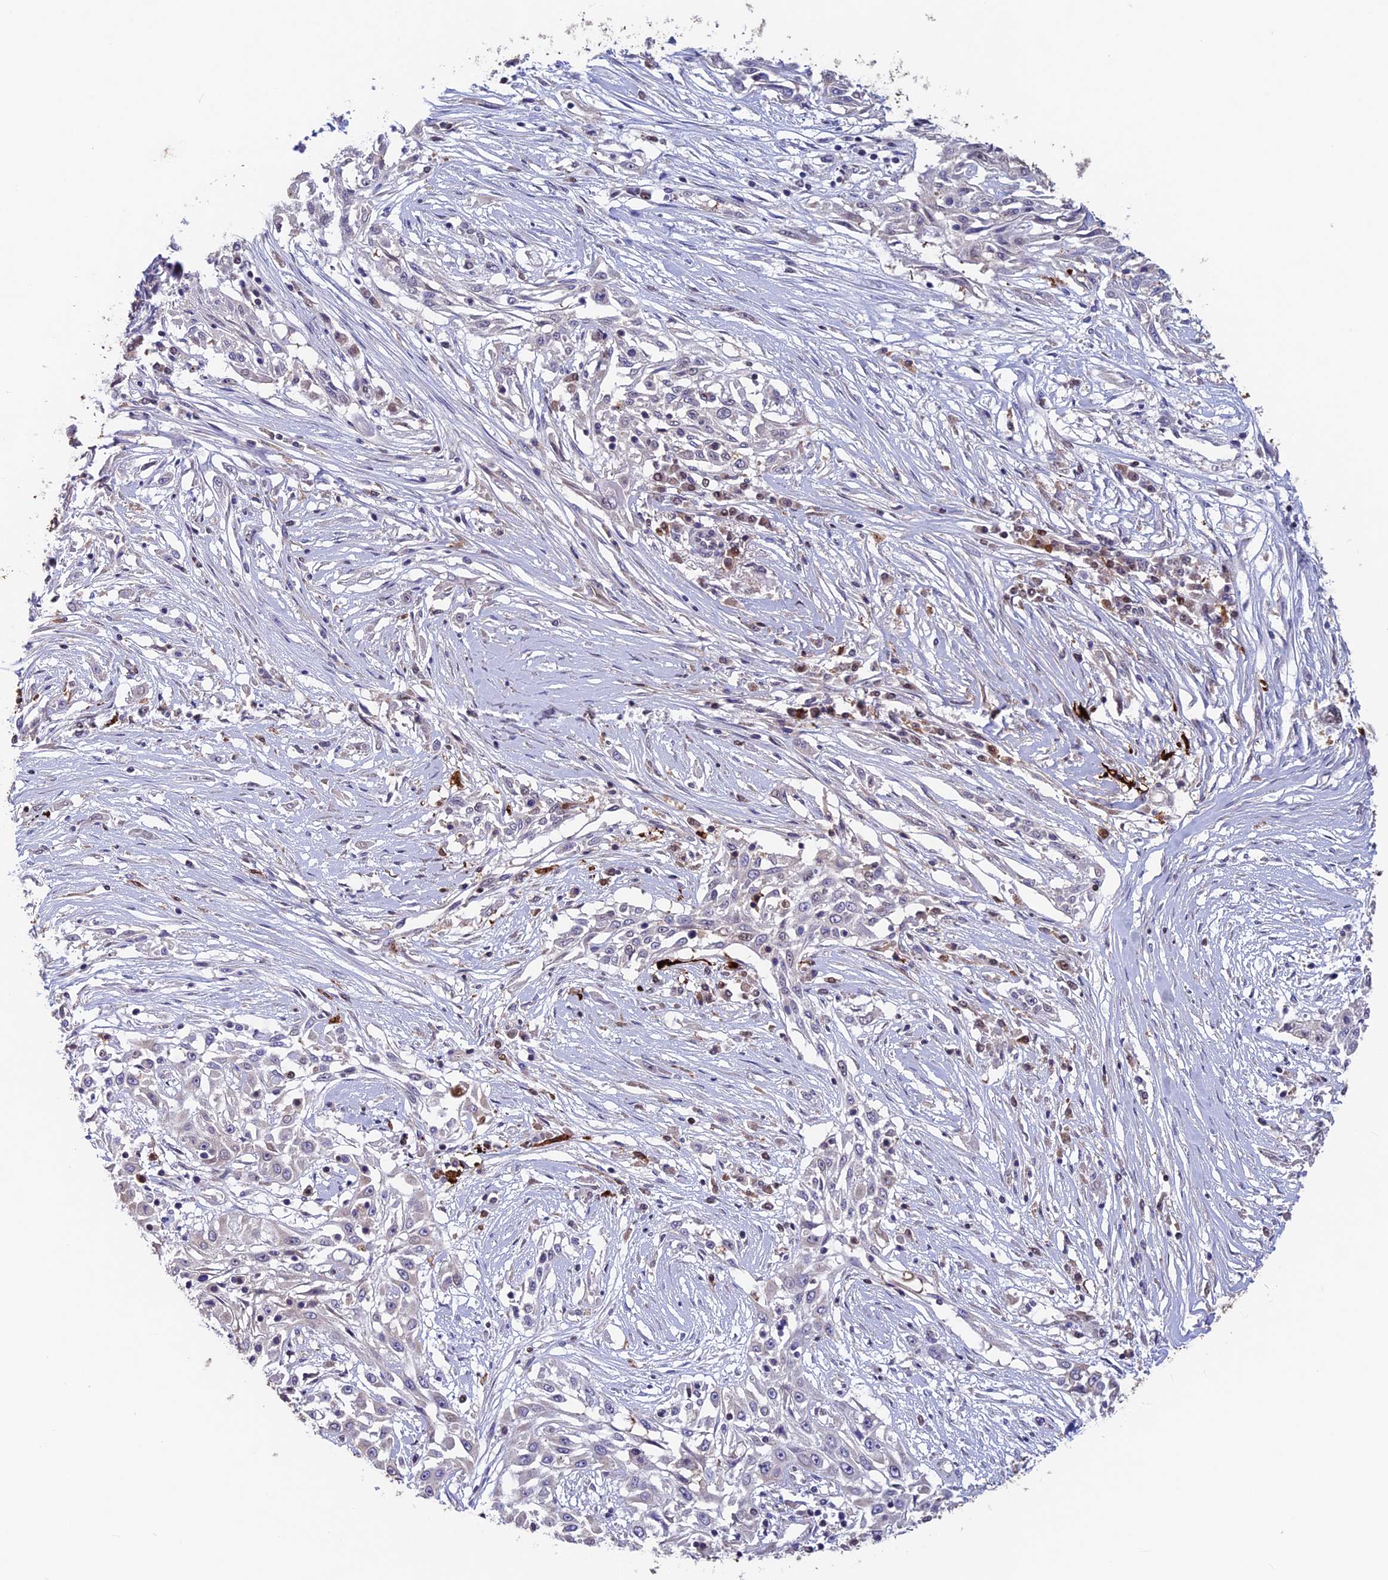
{"staining": {"intensity": "negative", "quantity": "none", "location": "none"}, "tissue": "skin cancer", "cell_type": "Tumor cells", "image_type": "cancer", "snomed": [{"axis": "morphology", "description": "Squamous cell carcinoma, NOS"}, {"axis": "morphology", "description": "Squamous cell carcinoma, metastatic, NOS"}, {"axis": "topography", "description": "Skin"}, {"axis": "topography", "description": "Lymph node"}], "caption": "A high-resolution photomicrograph shows IHC staining of squamous cell carcinoma (skin), which demonstrates no significant positivity in tumor cells.", "gene": "MAST2", "patient": {"sex": "male", "age": 75}}